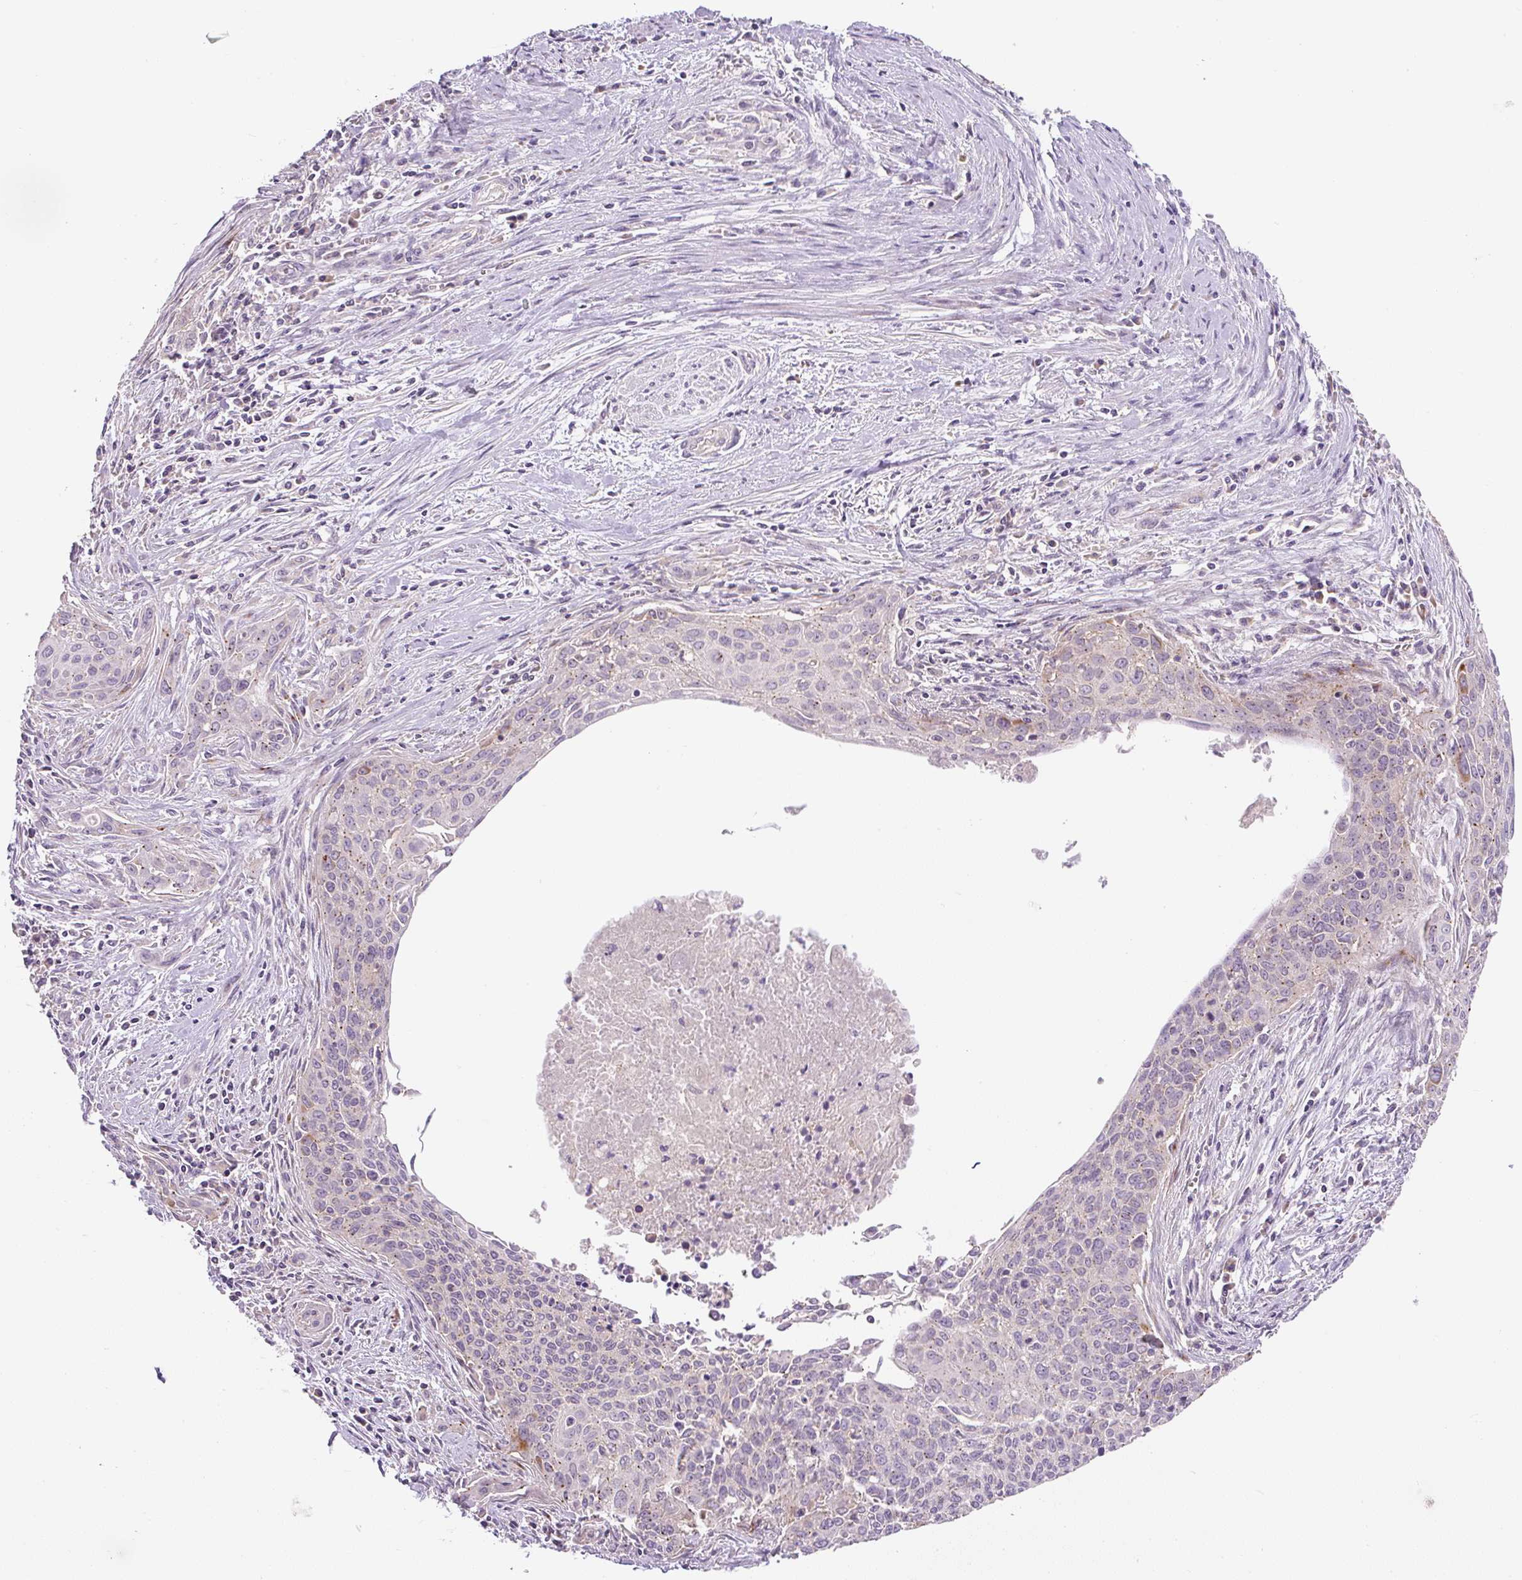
{"staining": {"intensity": "weak", "quantity": "<25%", "location": "cytoplasmic/membranous"}, "tissue": "cervical cancer", "cell_type": "Tumor cells", "image_type": "cancer", "snomed": [{"axis": "morphology", "description": "Squamous cell carcinoma, NOS"}, {"axis": "topography", "description": "Cervix"}], "caption": "This micrograph is of cervical cancer stained with IHC to label a protein in brown with the nuclei are counter-stained blue. There is no positivity in tumor cells.", "gene": "UBL3", "patient": {"sex": "female", "age": 55}}